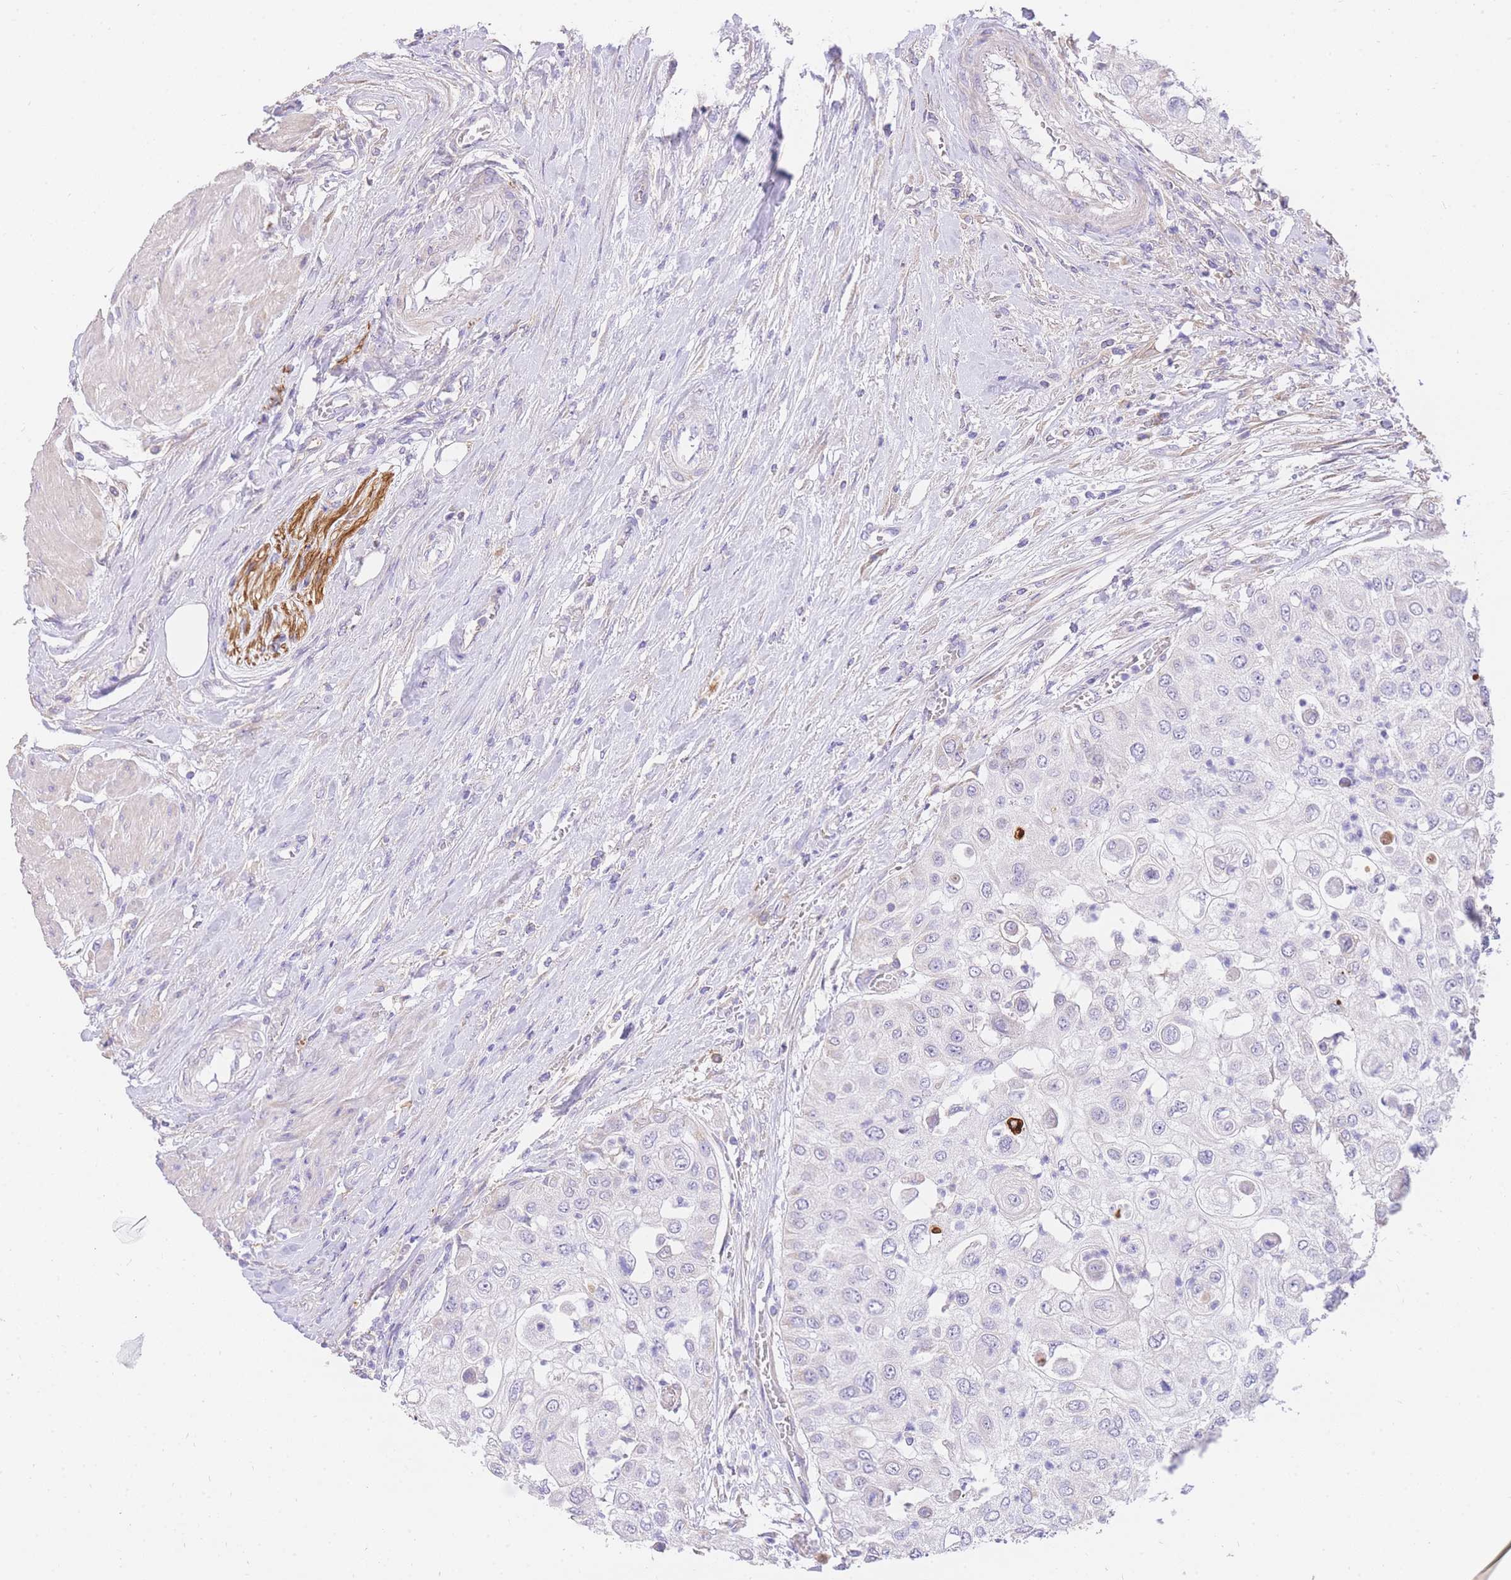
{"staining": {"intensity": "negative", "quantity": "none", "location": "none"}, "tissue": "urothelial cancer", "cell_type": "Tumor cells", "image_type": "cancer", "snomed": [{"axis": "morphology", "description": "Urothelial carcinoma, High grade"}, {"axis": "topography", "description": "Urinary bladder"}], "caption": "A histopathology image of human urothelial carcinoma (high-grade) is negative for staining in tumor cells.", "gene": "C2orf88", "patient": {"sex": "female", "age": 79}}